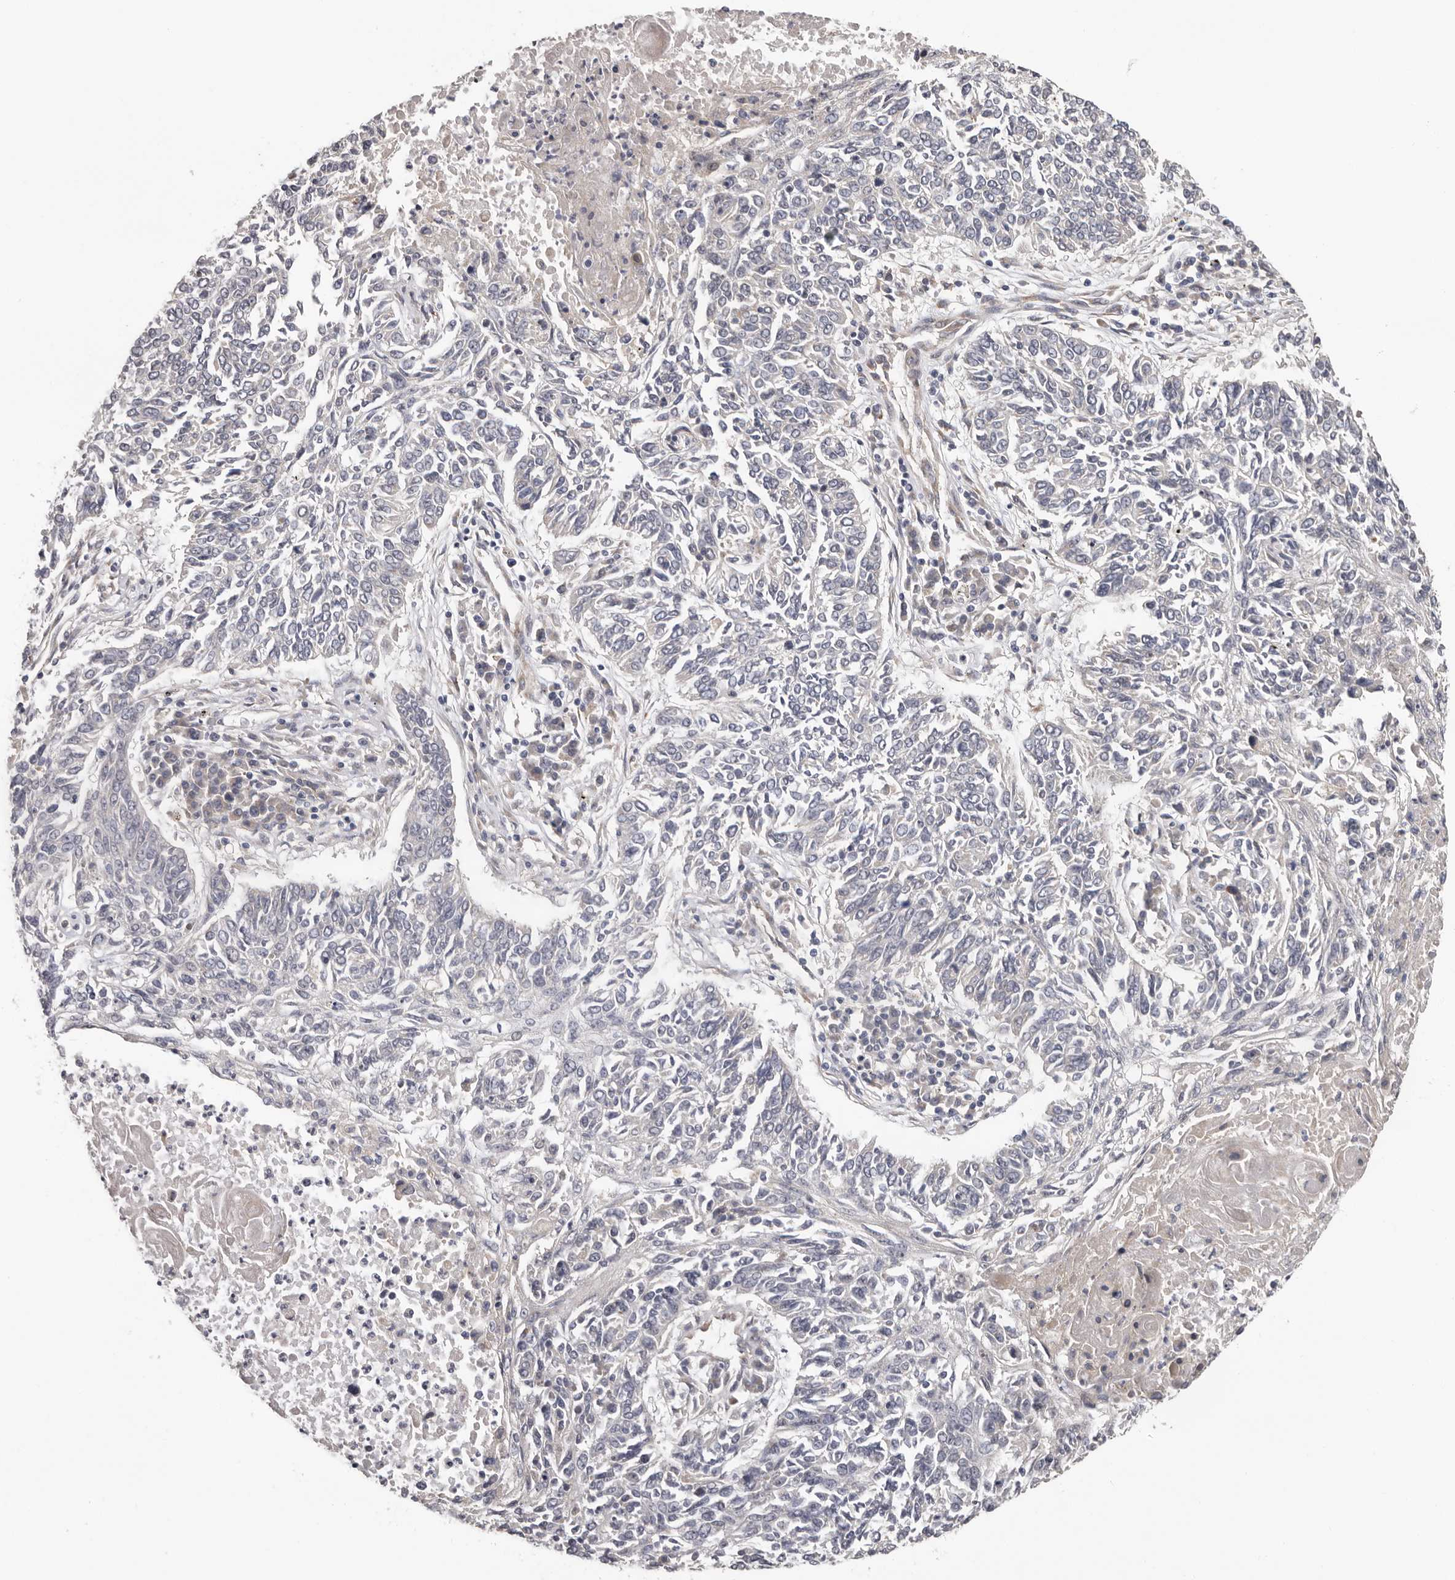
{"staining": {"intensity": "negative", "quantity": "none", "location": "none"}, "tissue": "lung cancer", "cell_type": "Tumor cells", "image_type": "cancer", "snomed": [{"axis": "morphology", "description": "Normal tissue, NOS"}, {"axis": "morphology", "description": "Squamous cell carcinoma, NOS"}, {"axis": "topography", "description": "Cartilage tissue"}, {"axis": "topography", "description": "Bronchus"}, {"axis": "topography", "description": "Lung"}], "caption": "Image shows no significant protein staining in tumor cells of lung squamous cell carcinoma.", "gene": "HINT3", "patient": {"sex": "female", "age": 49}}